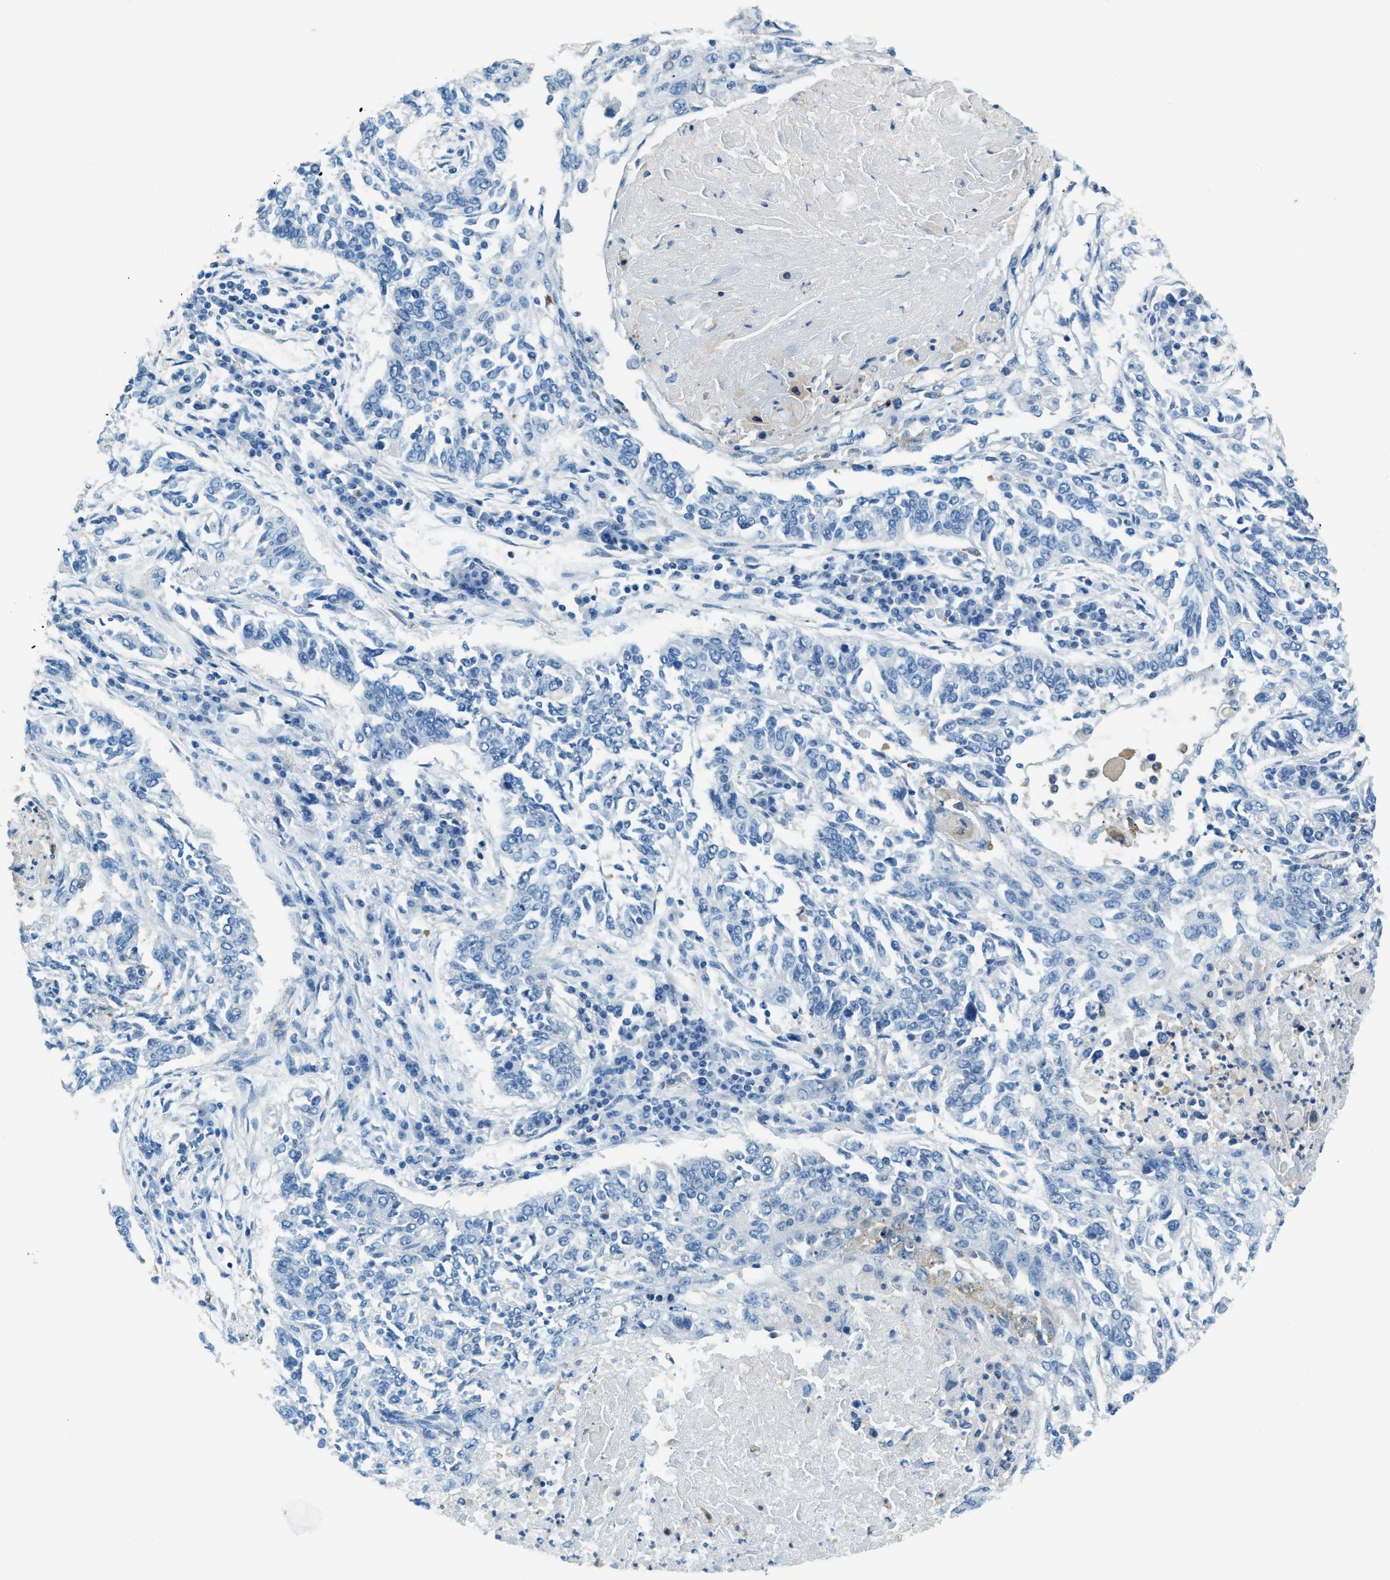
{"staining": {"intensity": "negative", "quantity": "none", "location": "none"}, "tissue": "lung cancer", "cell_type": "Tumor cells", "image_type": "cancer", "snomed": [{"axis": "morphology", "description": "Normal tissue, NOS"}, {"axis": "morphology", "description": "Squamous cell carcinoma, NOS"}, {"axis": "topography", "description": "Cartilage tissue"}, {"axis": "topography", "description": "Bronchus"}, {"axis": "topography", "description": "Lung"}], "caption": "IHC of lung cancer (squamous cell carcinoma) exhibits no expression in tumor cells.", "gene": "MATCAP2", "patient": {"sex": "female", "age": 49}}